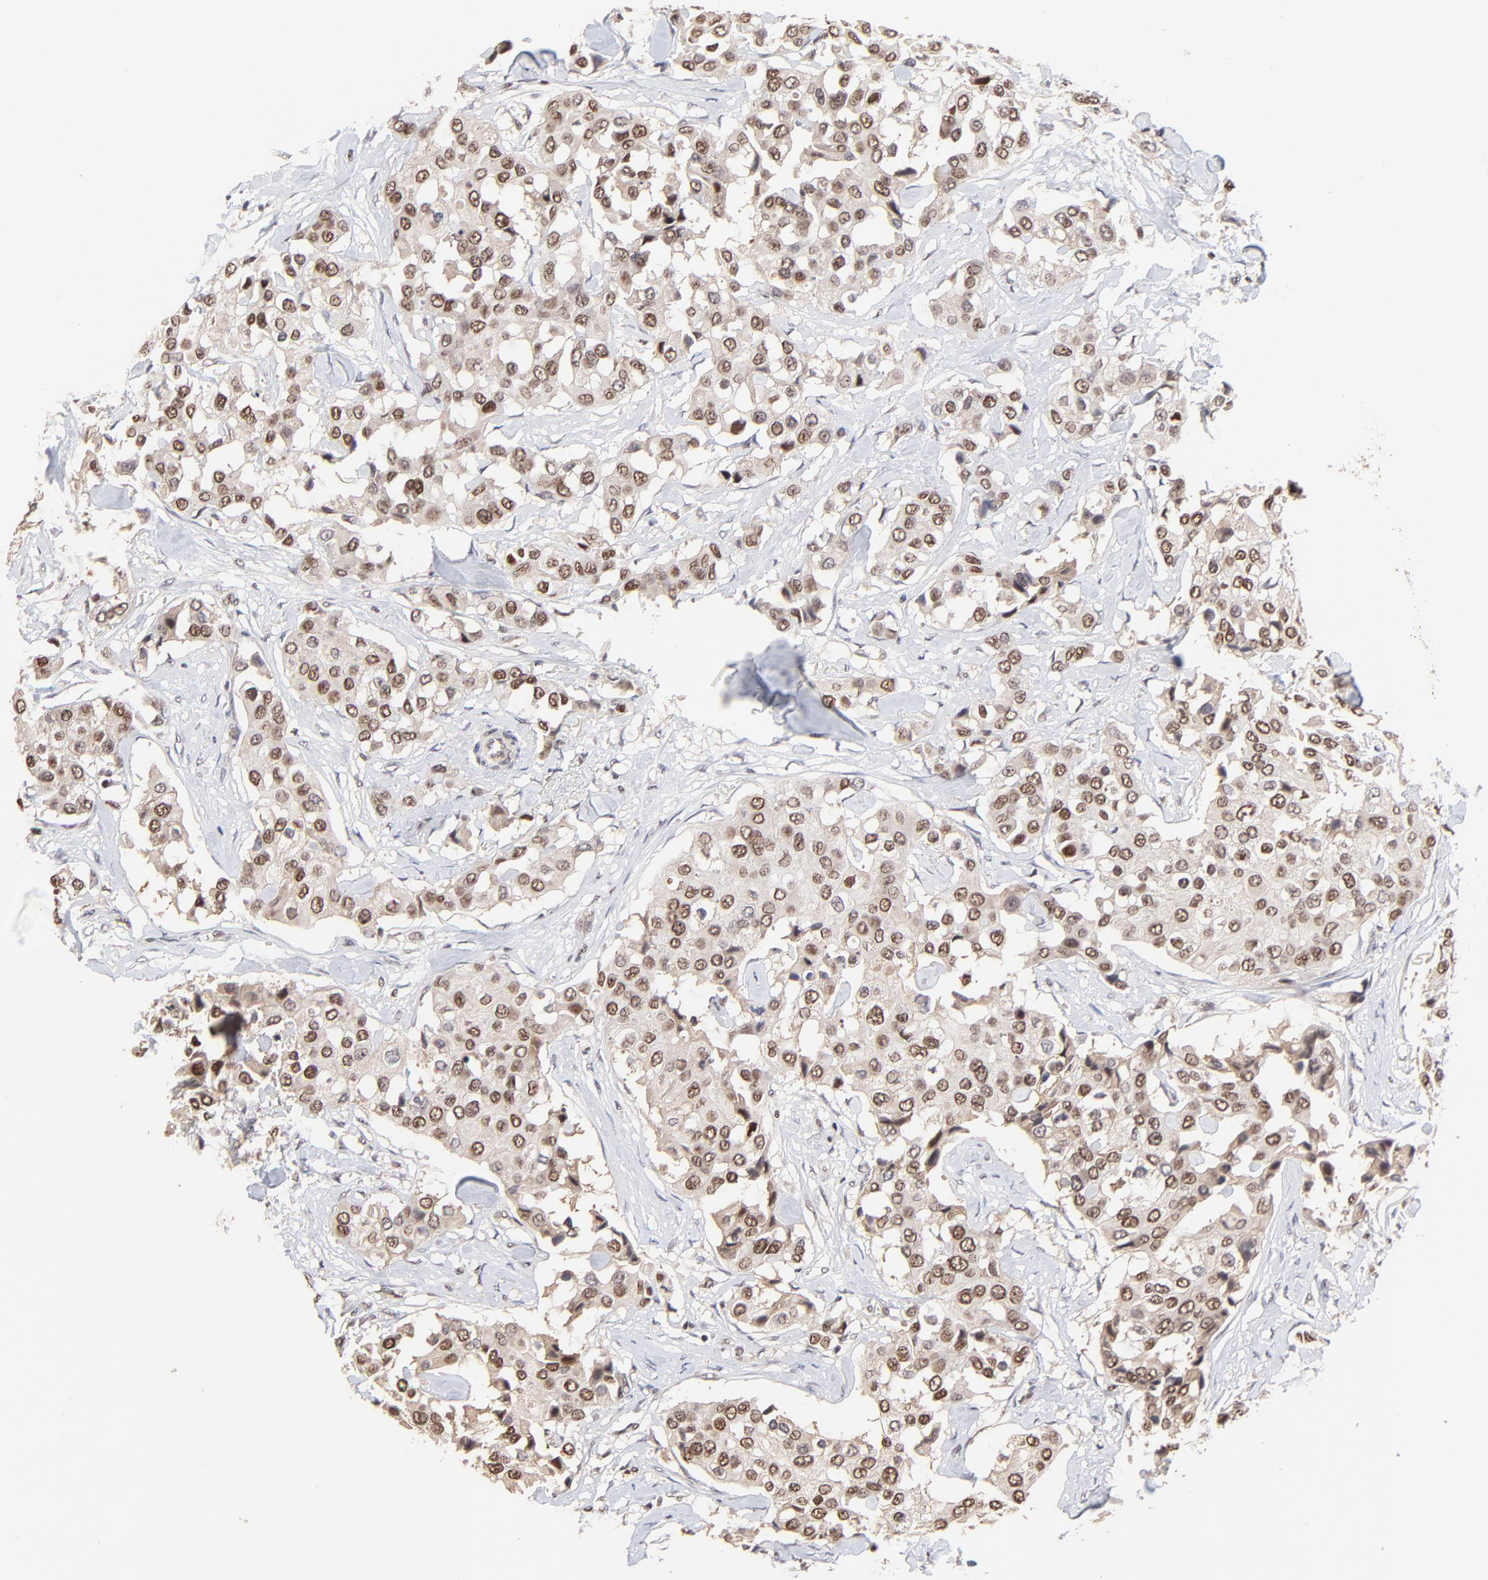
{"staining": {"intensity": "moderate", "quantity": ">75%", "location": "cytoplasmic/membranous,nuclear"}, "tissue": "breast cancer", "cell_type": "Tumor cells", "image_type": "cancer", "snomed": [{"axis": "morphology", "description": "Duct carcinoma"}, {"axis": "topography", "description": "Breast"}], "caption": "The immunohistochemical stain shows moderate cytoplasmic/membranous and nuclear positivity in tumor cells of breast intraductal carcinoma tissue.", "gene": "DSN1", "patient": {"sex": "female", "age": 80}}